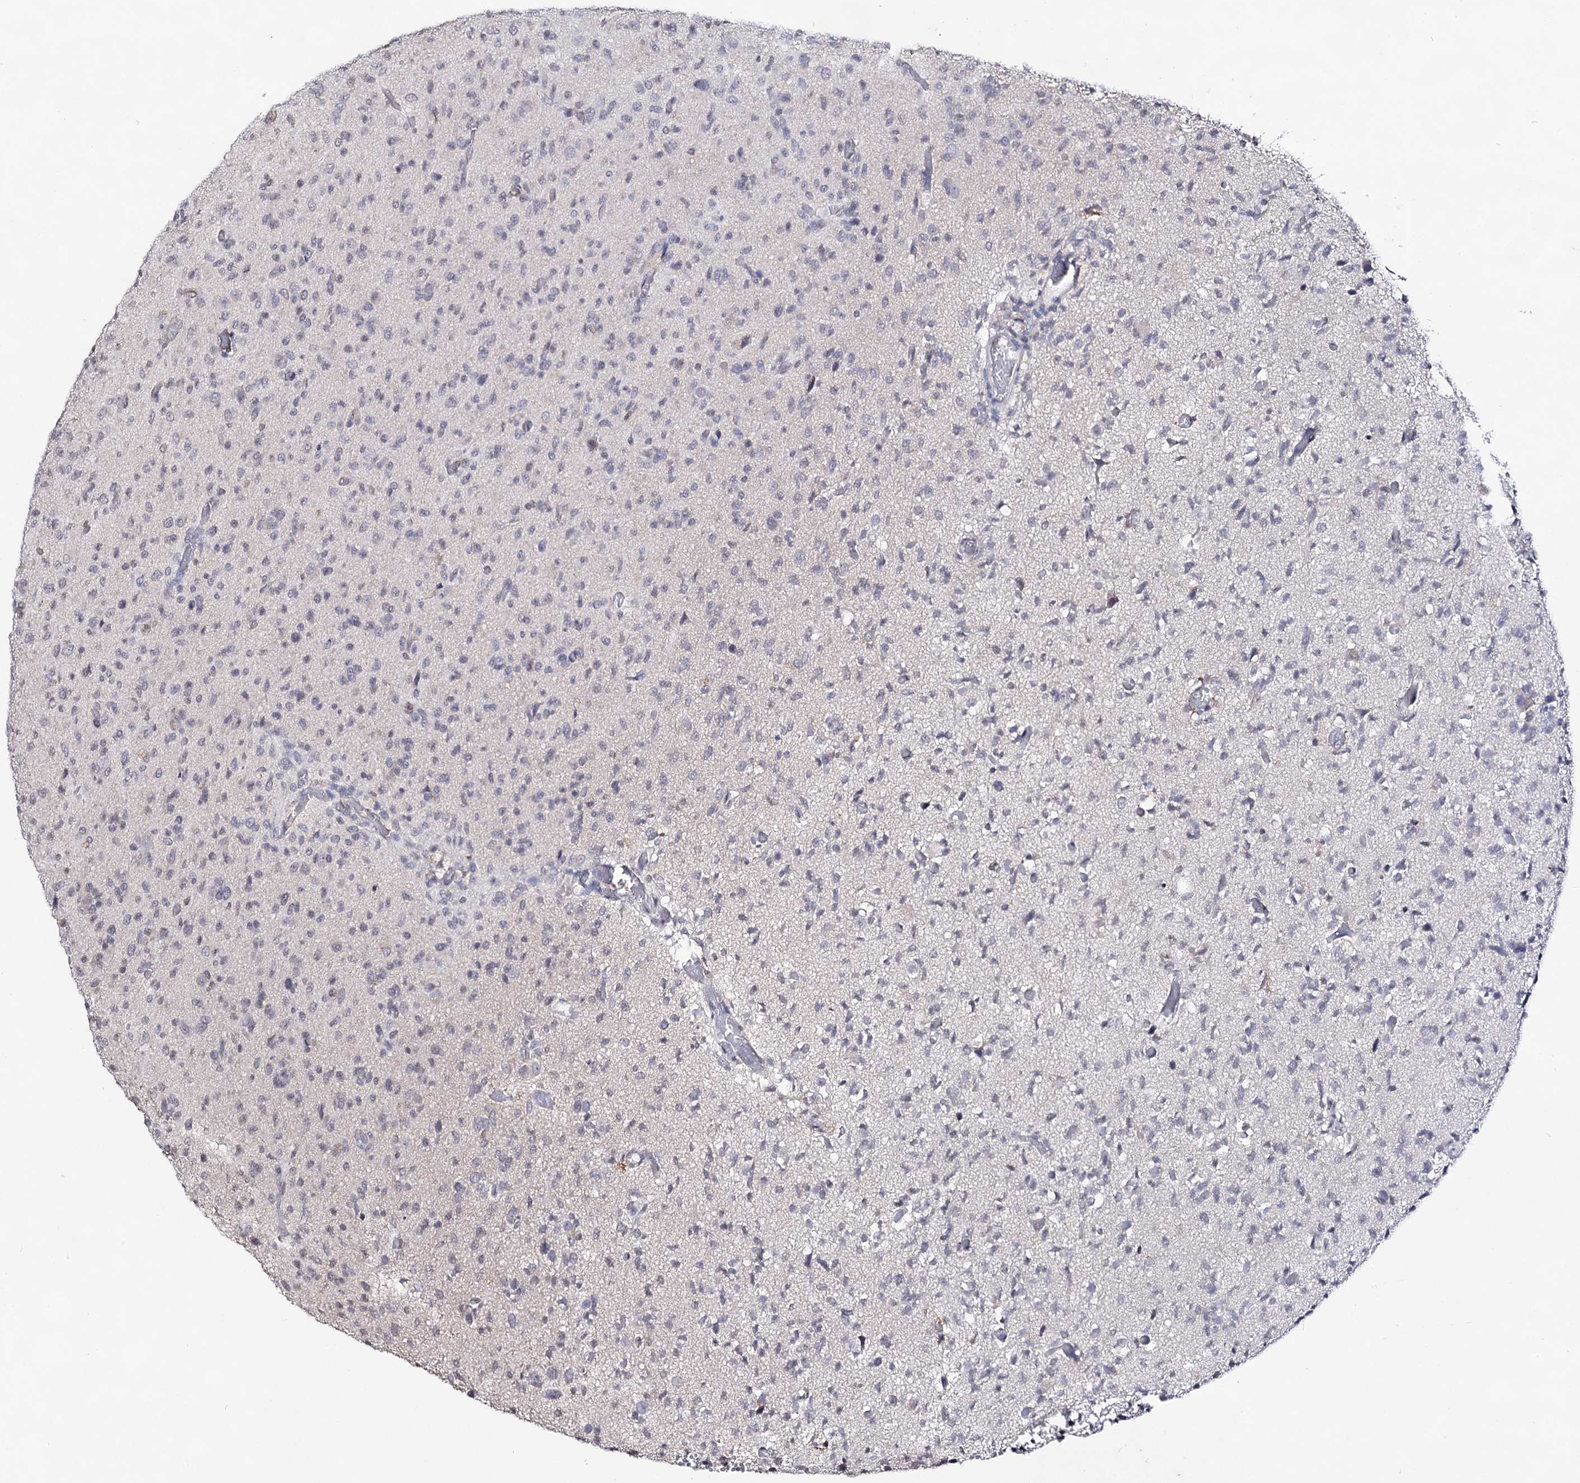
{"staining": {"intensity": "negative", "quantity": "none", "location": "none"}, "tissue": "glioma", "cell_type": "Tumor cells", "image_type": "cancer", "snomed": [{"axis": "morphology", "description": "Glioma, malignant, High grade"}, {"axis": "topography", "description": "Brain"}], "caption": "Tumor cells are negative for protein expression in human malignant glioma (high-grade). (DAB immunohistochemistry (IHC) visualized using brightfield microscopy, high magnification).", "gene": "PLIN1", "patient": {"sex": "female", "age": 57}}